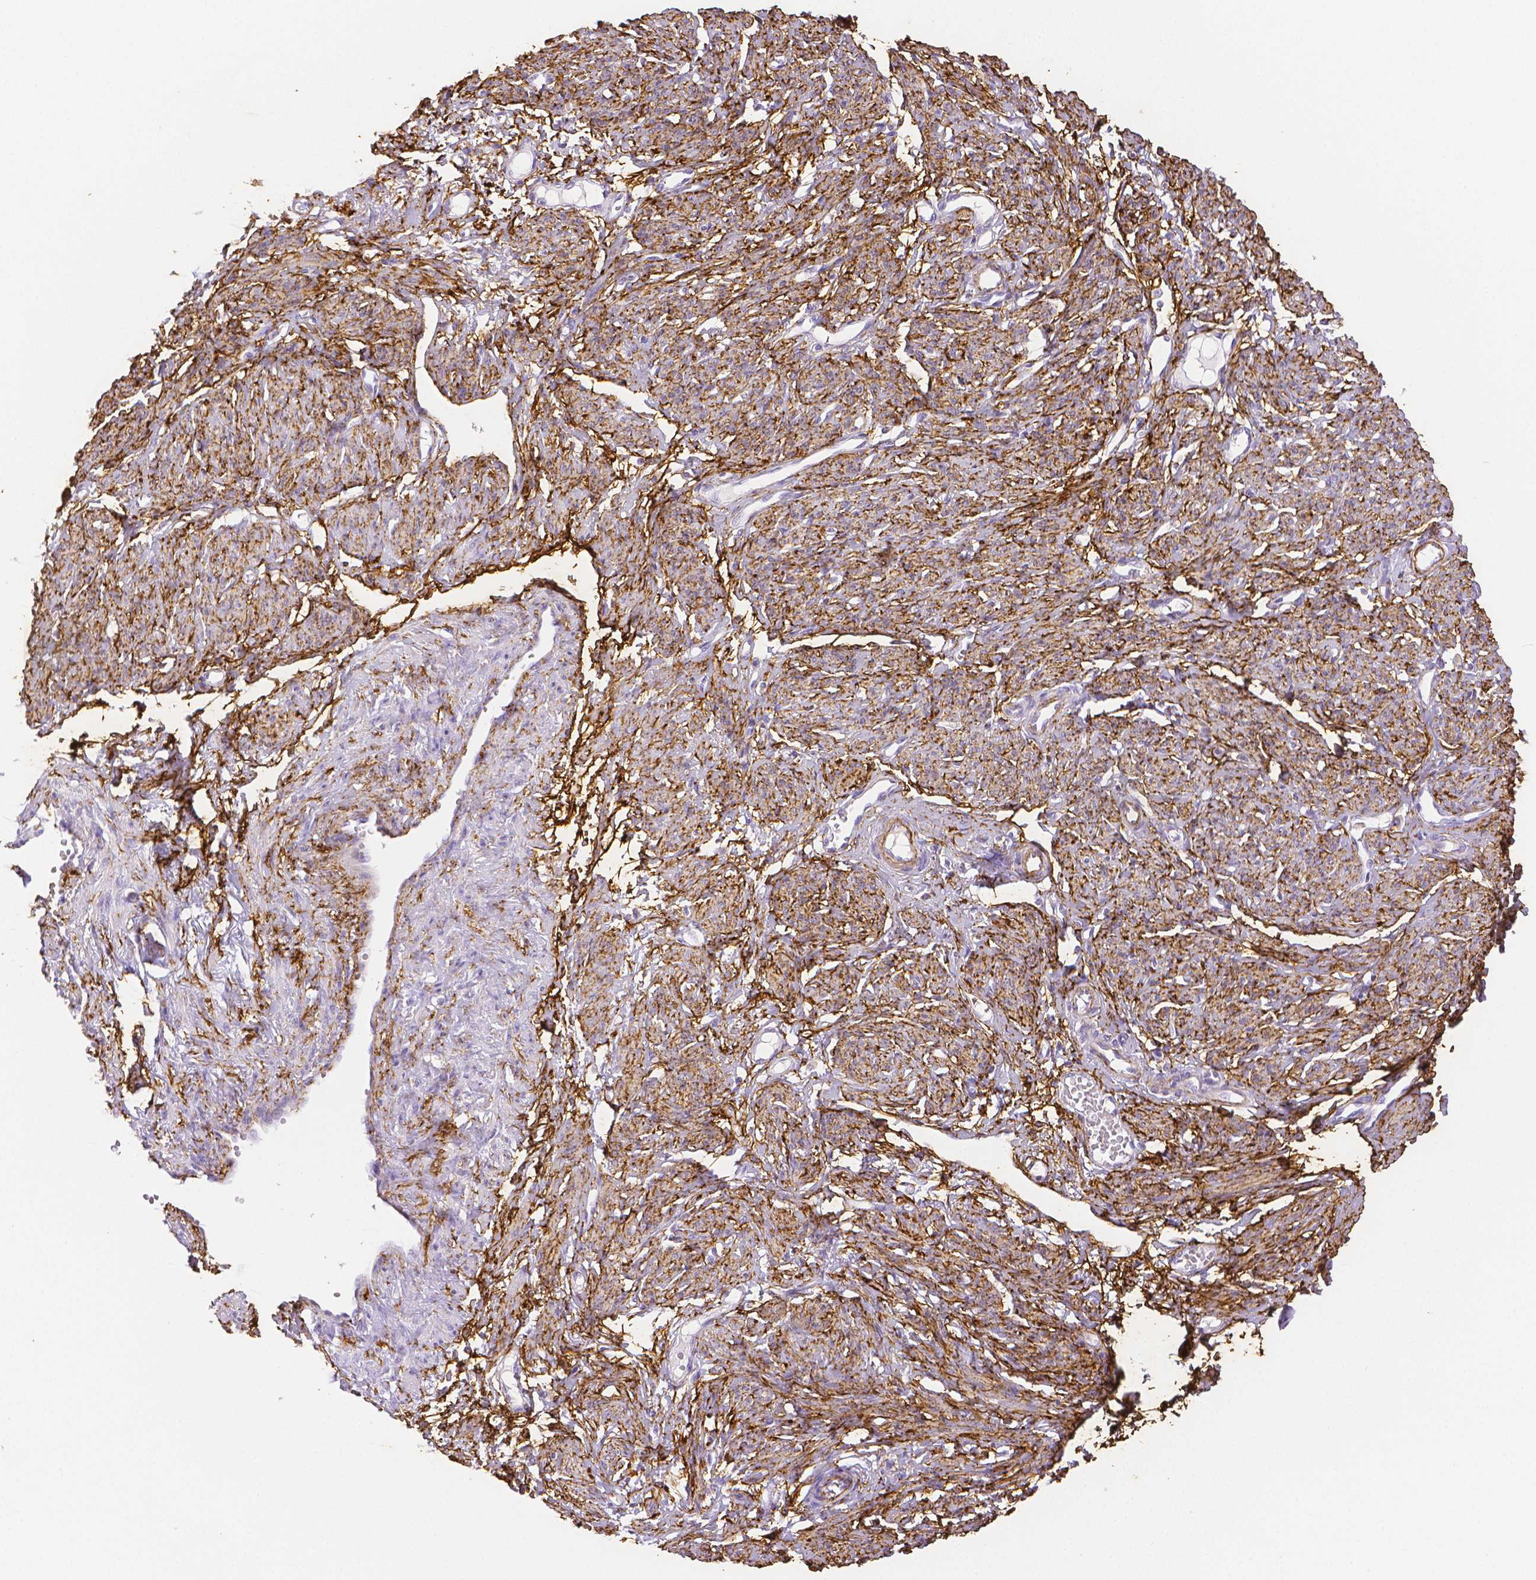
{"staining": {"intensity": "moderate", "quantity": "25%-75%", "location": "cytoplasmic/membranous"}, "tissue": "smooth muscle", "cell_type": "Smooth muscle cells", "image_type": "normal", "snomed": [{"axis": "morphology", "description": "Normal tissue, NOS"}, {"axis": "topography", "description": "Smooth muscle"}], "caption": "An immunohistochemistry histopathology image of unremarkable tissue is shown. Protein staining in brown highlights moderate cytoplasmic/membranous positivity in smooth muscle within smooth muscle cells. (DAB = brown stain, brightfield microscopy at high magnification).", "gene": "FBN1", "patient": {"sex": "female", "age": 65}}